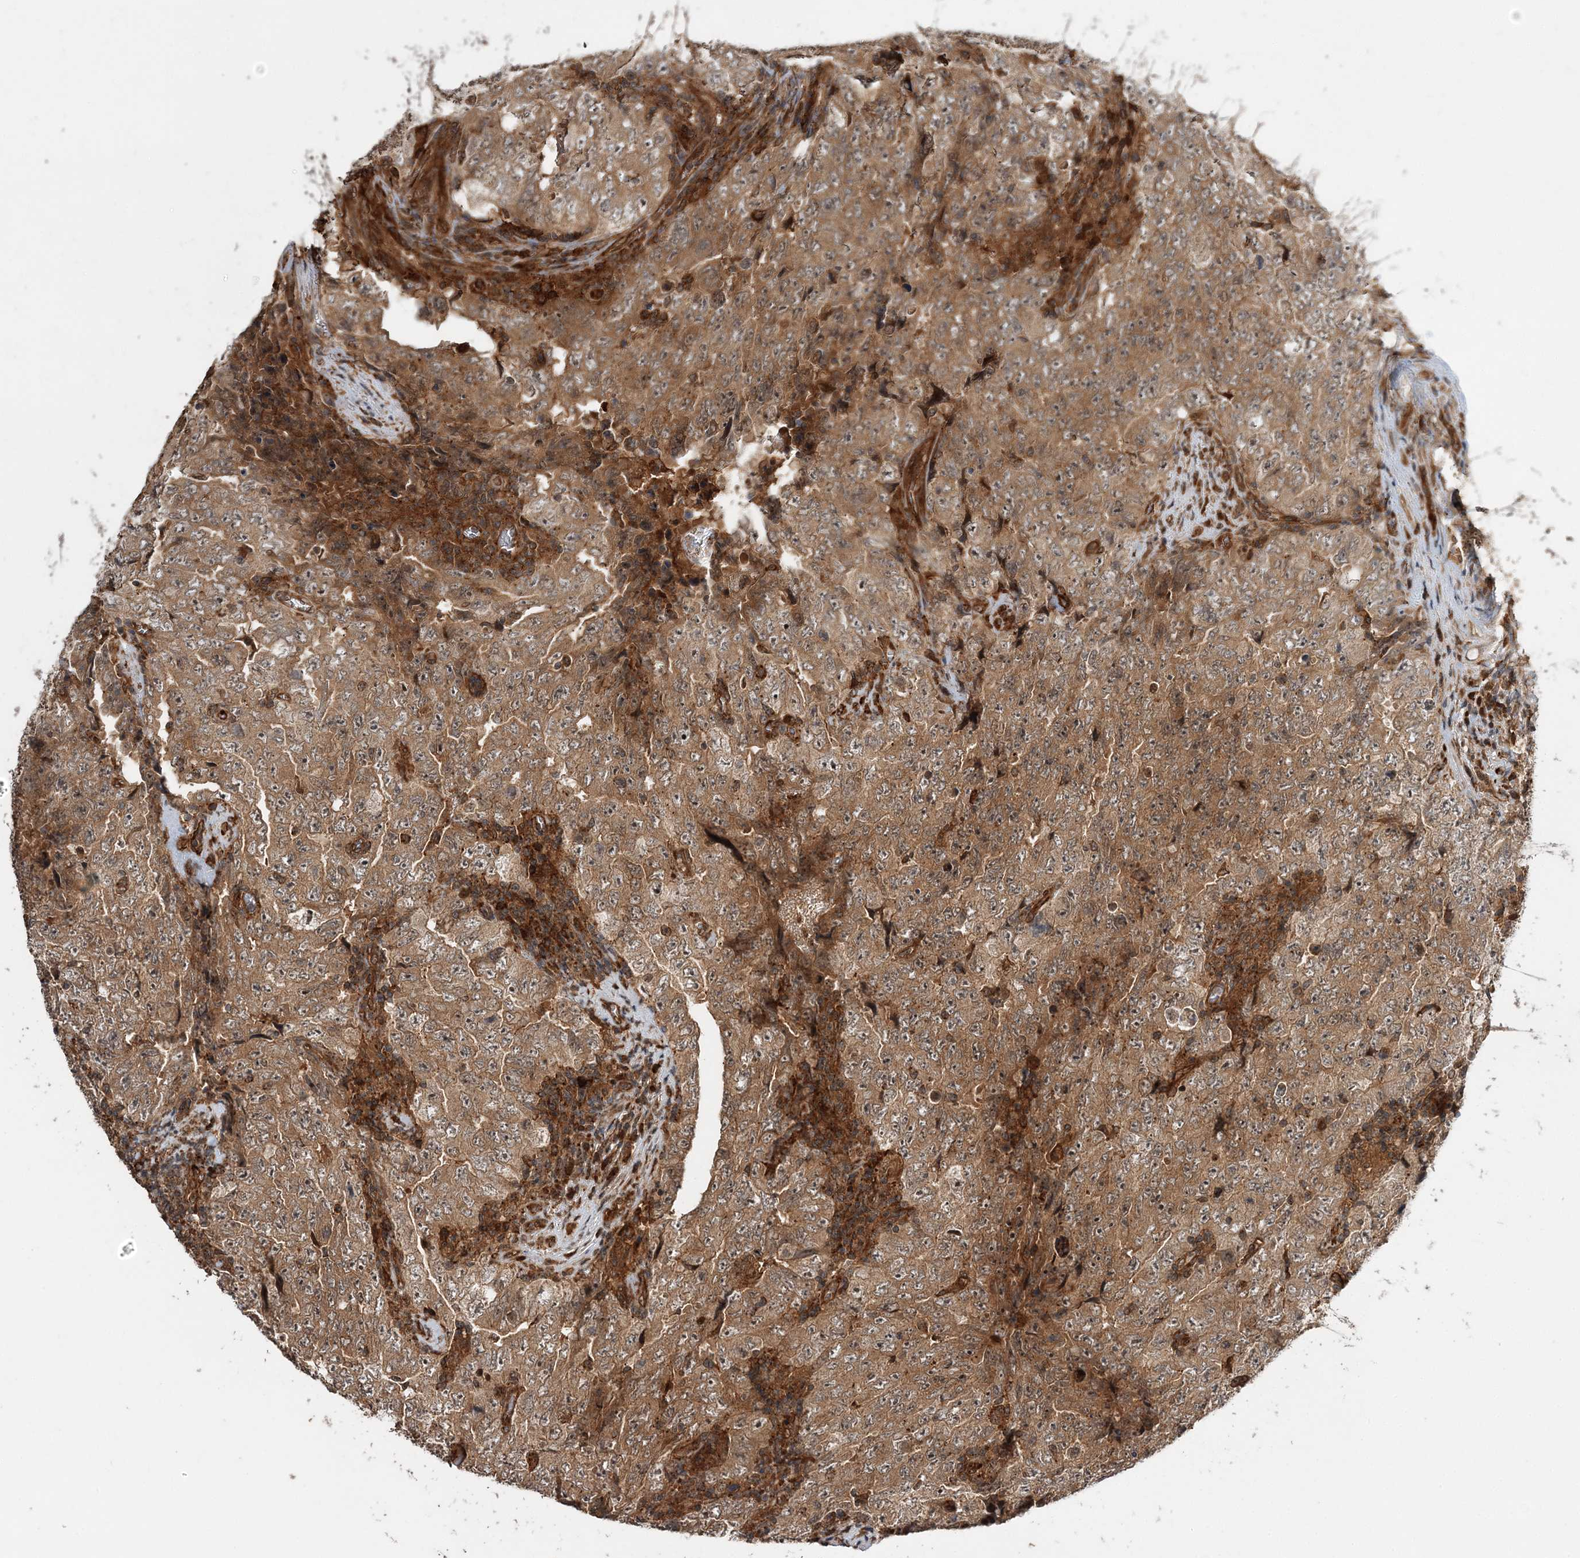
{"staining": {"intensity": "moderate", "quantity": ">75%", "location": "cytoplasmic/membranous,nuclear"}, "tissue": "testis cancer", "cell_type": "Tumor cells", "image_type": "cancer", "snomed": [{"axis": "morphology", "description": "Carcinoma, Embryonal, NOS"}, {"axis": "topography", "description": "Testis"}], "caption": "Protein expression analysis of human testis embryonal carcinoma reveals moderate cytoplasmic/membranous and nuclear expression in about >75% of tumor cells.", "gene": "UBTD2", "patient": {"sex": "male", "age": 26}}